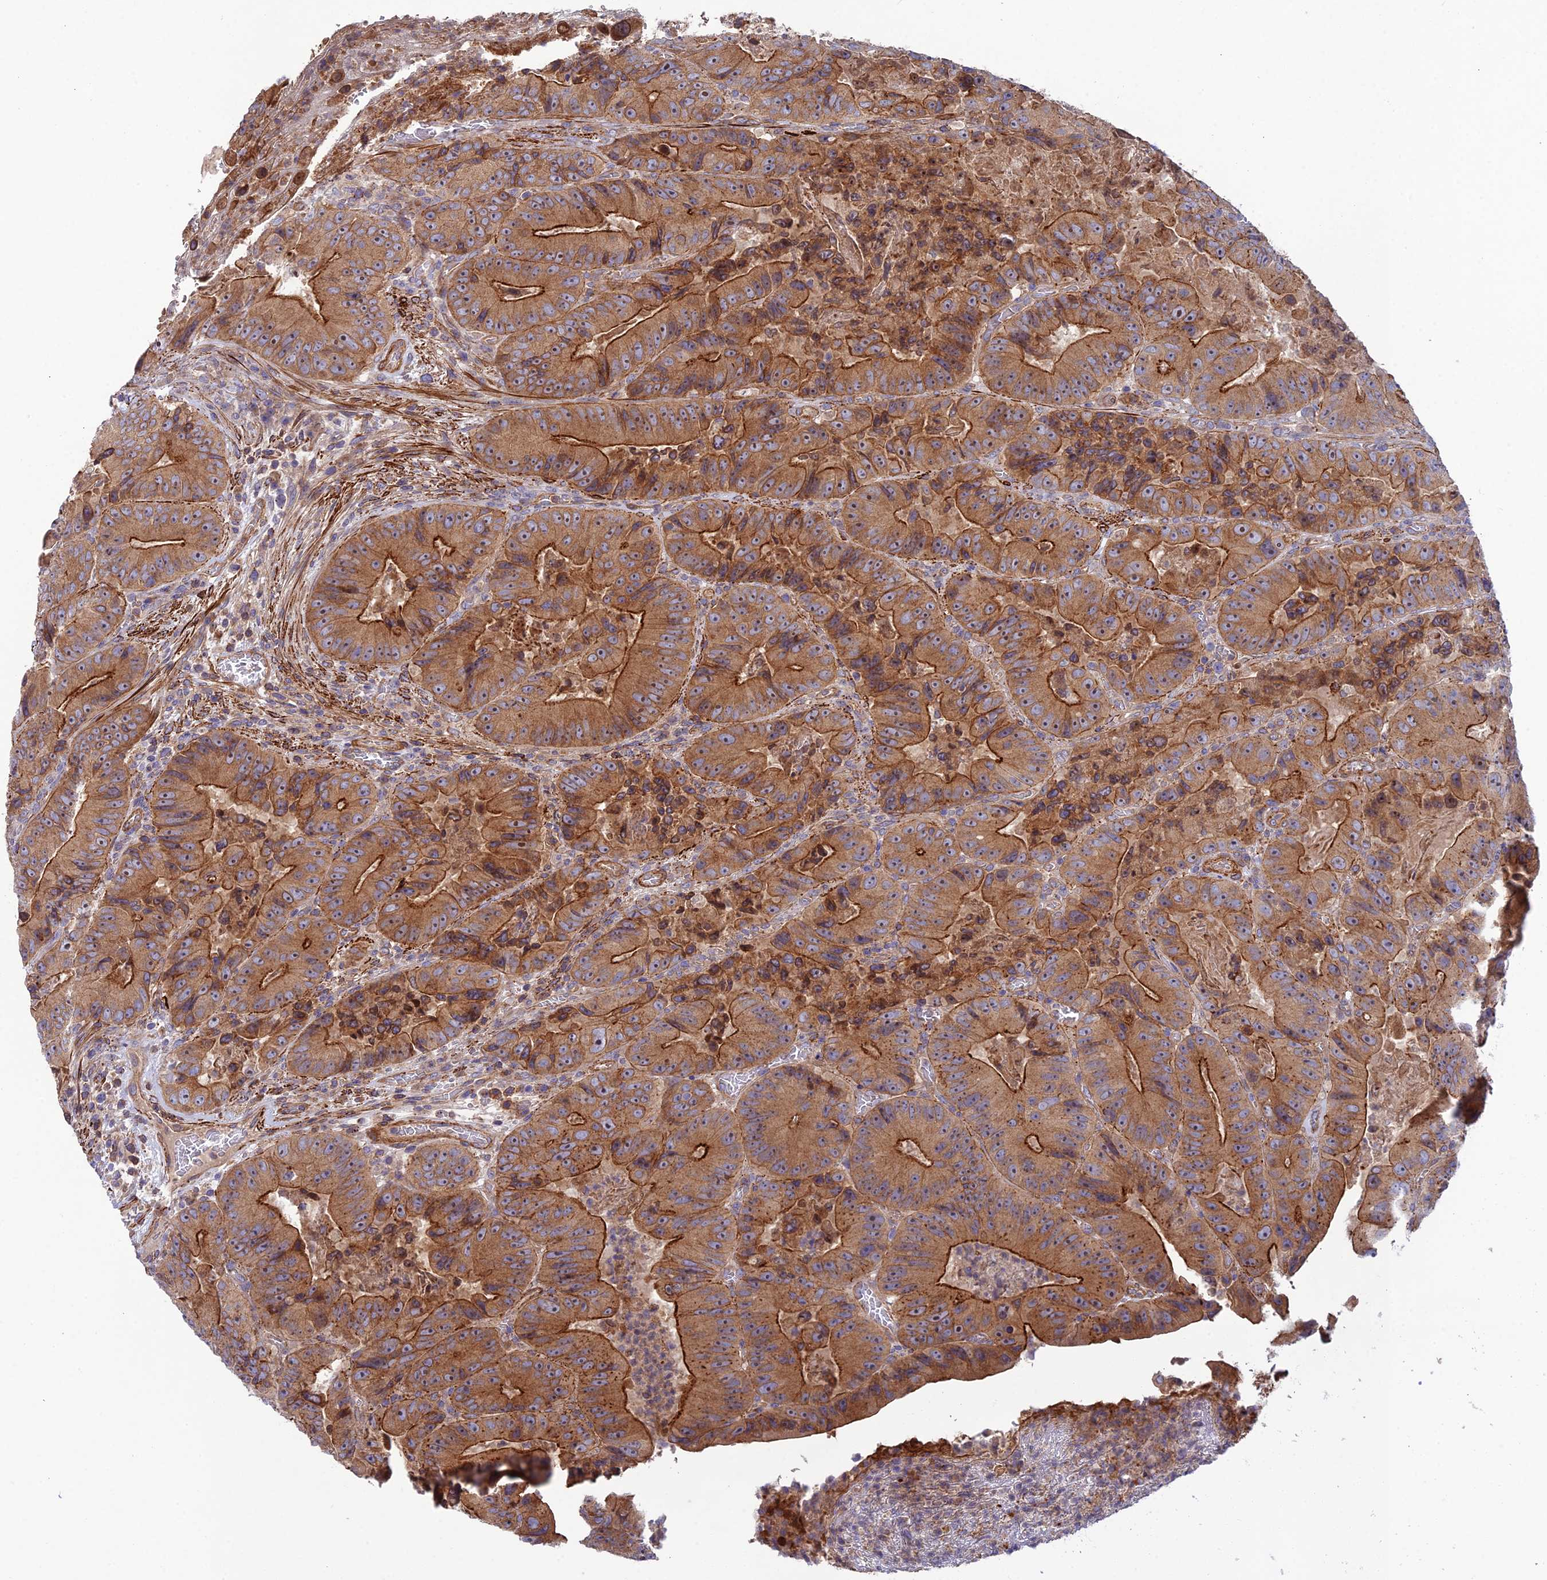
{"staining": {"intensity": "strong", "quantity": ">75%", "location": "cytoplasmic/membranous"}, "tissue": "colorectal cancer", "cell_type": "Tumor cells", "image_type": "cancer", "snomed": [{"axis": "morphology", "description": "Adenocarcinoma, NOS"}, {"axis": "topography", "description": "Colon"}], "caption": "Adenocarcinoma (colorectal) stained with a brown dye shows strong cytoplasmic/membranous positive staining in about >75% of tumor cells.", "gene": "RALGAPA2", "patient": {"sex": "female", "age": 86}}